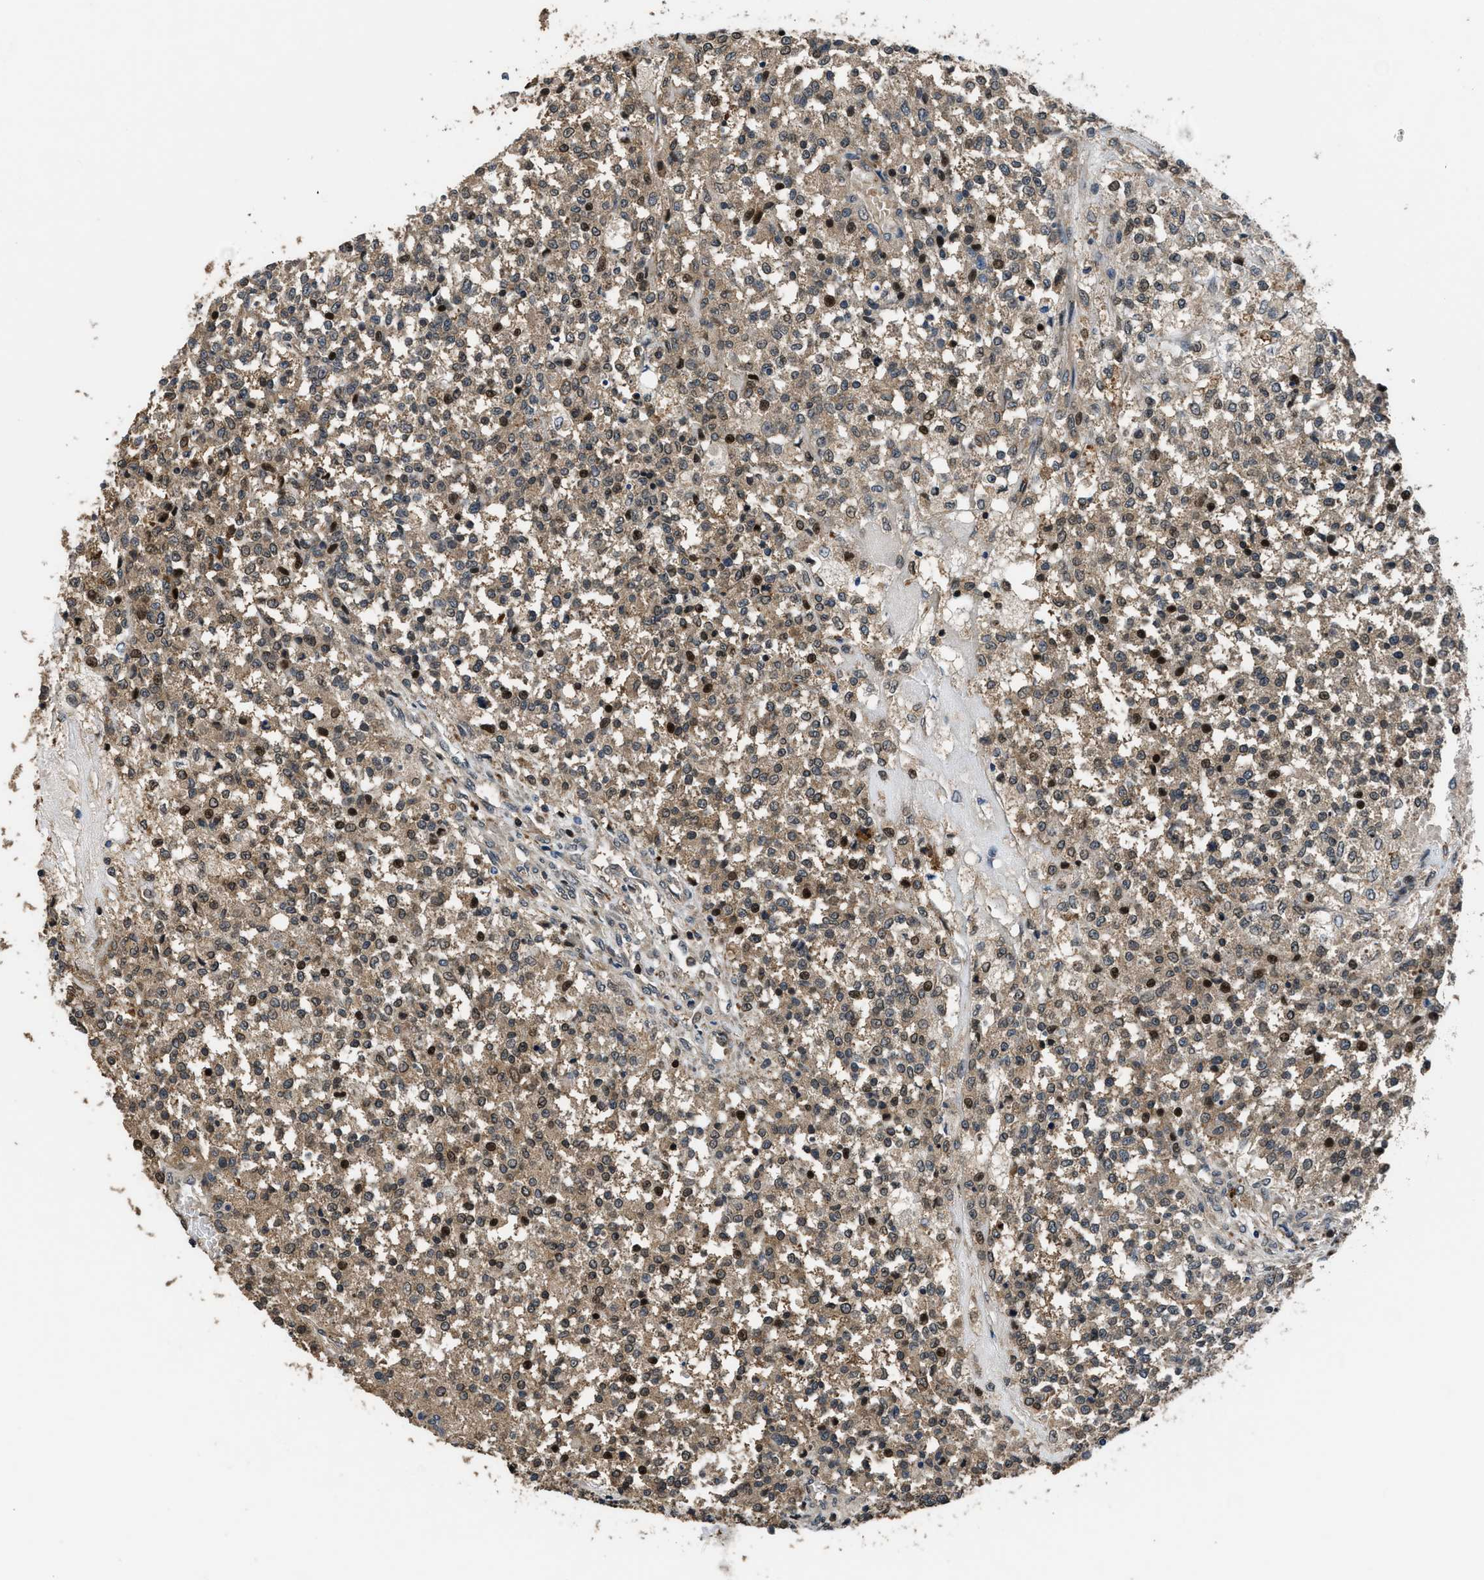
{"staining": {"intensity": "moderate", "quantity": ">75%", "location": "cytoplasmic/membranous"}, "tissue": "testis cancer", "cell_type": "Tumor cells", "image_type": "cancer", "snomed": [{"axis": "morphology", "description": "Seminoma, NOS"}, {"axis": "topography", "description": "Testis"}], "caption": "Seminoma (testis) was stained to show a protein in brown. There is medium levels of moderate cytoplasmic/membranous expression in about >75% of tumor cells.", "gene": "CTBS", "patient": {"sex": "male", "age": 59}}